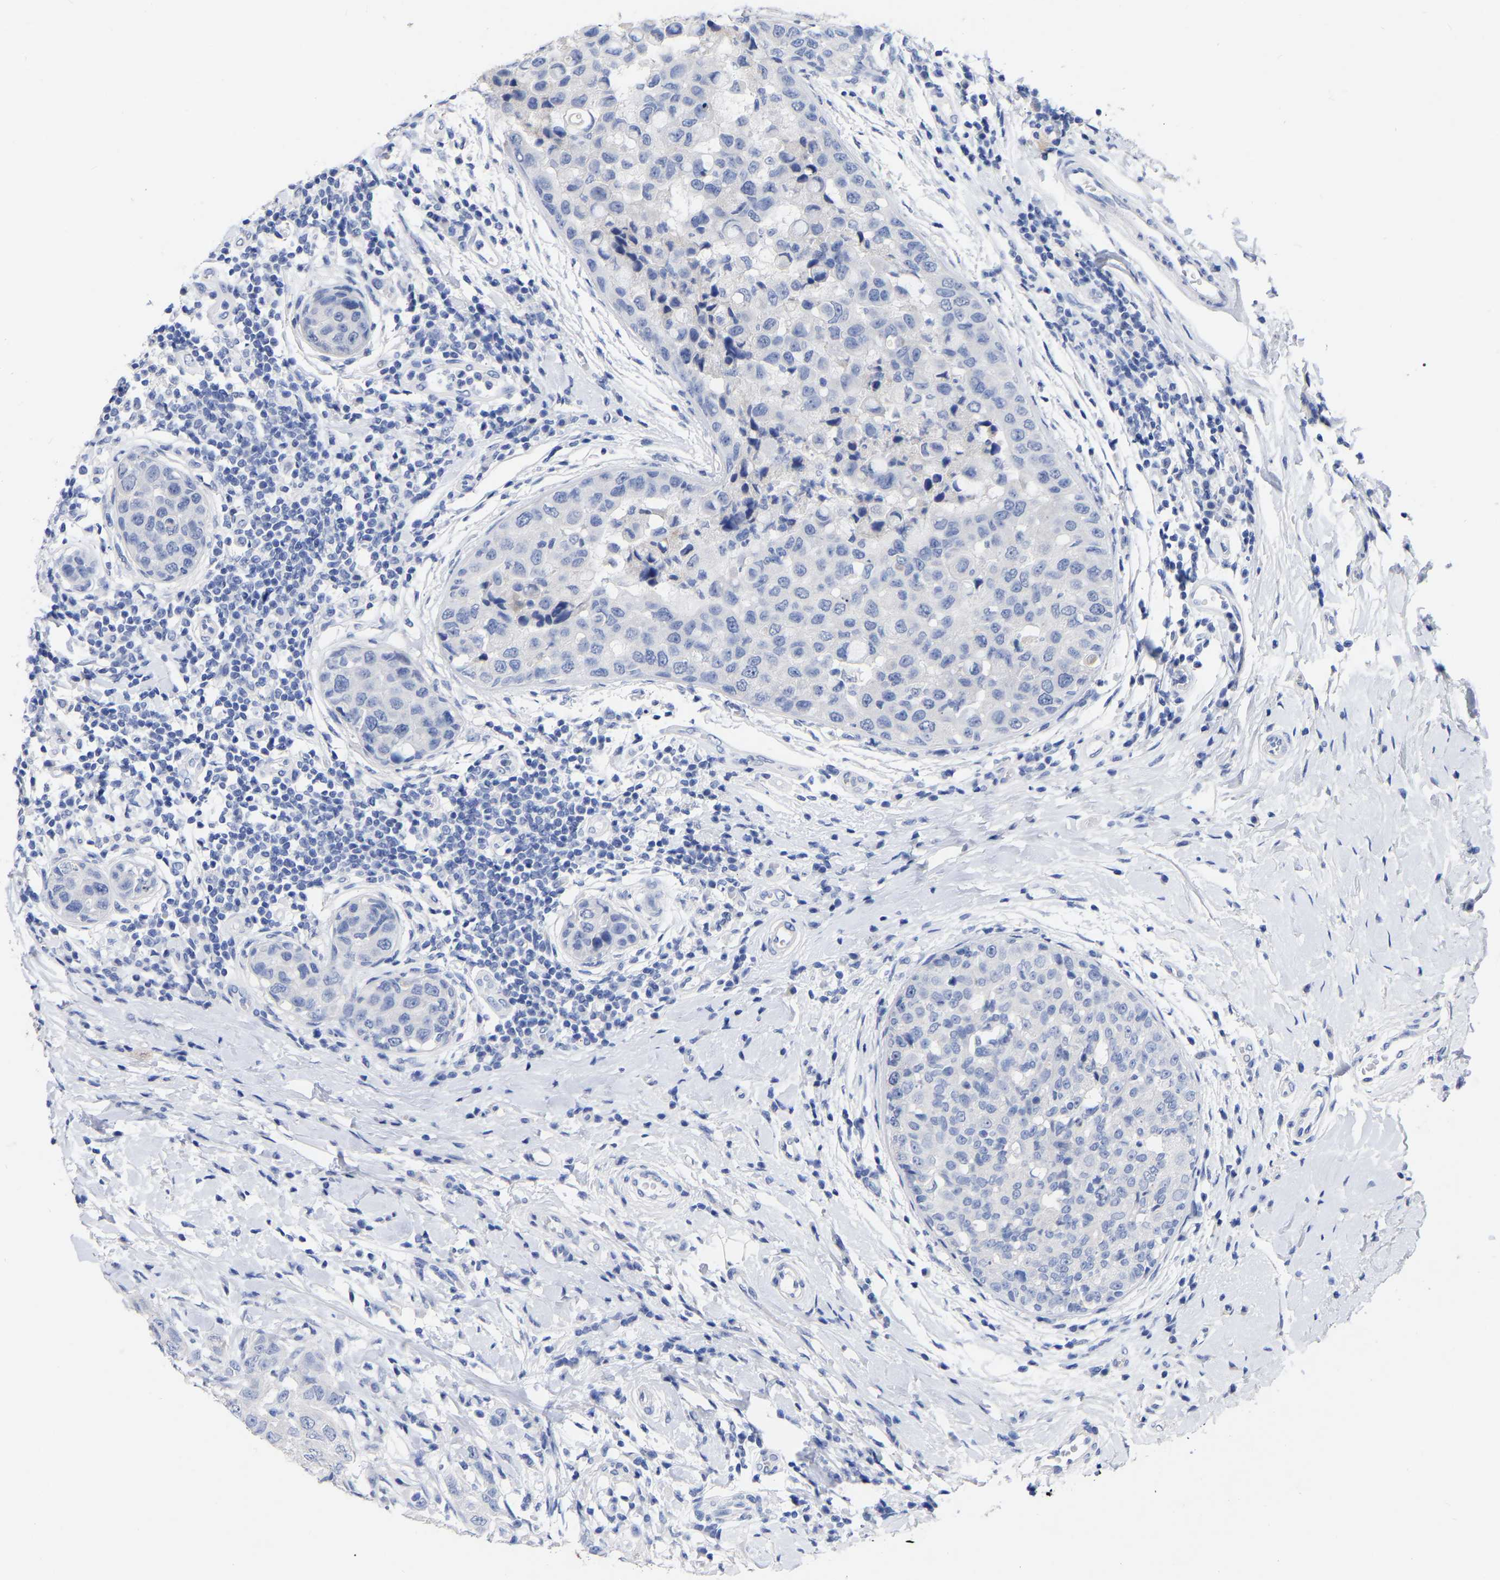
{"staining": {"intensity": "negative", "quantity": "none", "location": "none"}, "tissue": "breast cancer", "cell_type": "Tumor cells", "image_type": "cancer", "snomed": [{"axis": "morphology", "description": "Duct carcinoma"}, {"axis": "topography", "description": "Breast"}], "caption": "Tumor cells show no significant protein positivity in breast cancer (infiltrating ductal carcinoma). Brightfield microscopy of IHC stained with DAB (brown) and hematoxylin (blue), captured at high magnification.", "gene": "ANXA13", "patient": {"sex": "female", "age": 27}}